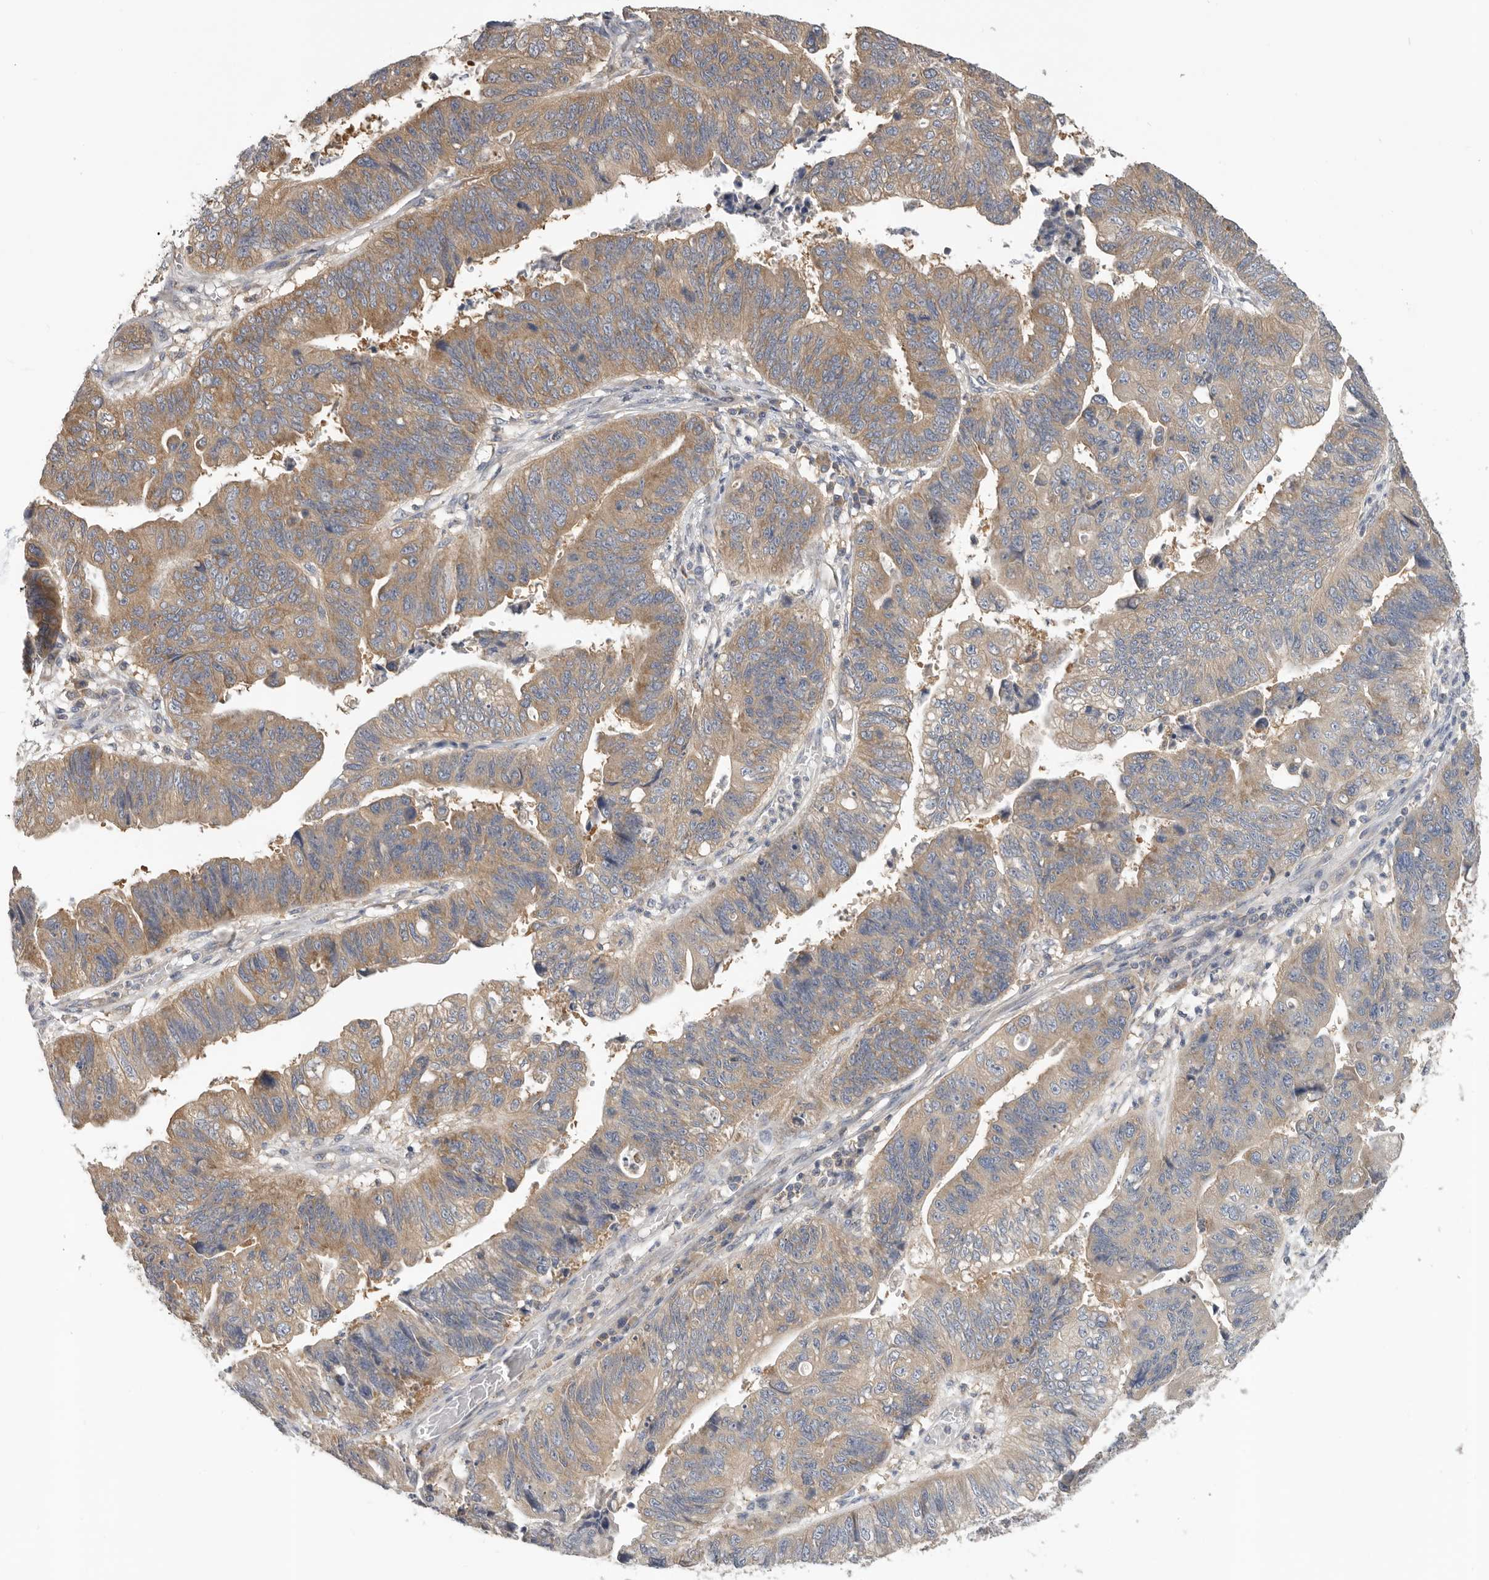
{"staining": {"intensity": "moderate", "quantity": ">75%", "location": "cytoplasmic/membranous"}, "tissue": "stomach cancer", "cell_type": "Tumor cells", "image_type": "cancer", "snomed": [{"axis": "morphology", "description": "Adenocarcinoma, NOS"}, {"axis": "topography", "description": "Stomach"}], "caption": "A photomicrograph of human stomach cancer (adenocarcinoma) stained for a protein exhibits moderate cytoplasmic/membranous brown staining in tumor cells. (Stains: DAB (3,3'-diaminobenzidine) in brown, nuclei in blue, Microscopy: brightfield microscopy at high magnification).", "gene": "PPP1R42", "patient": {"sex": "male", "age": 59}}